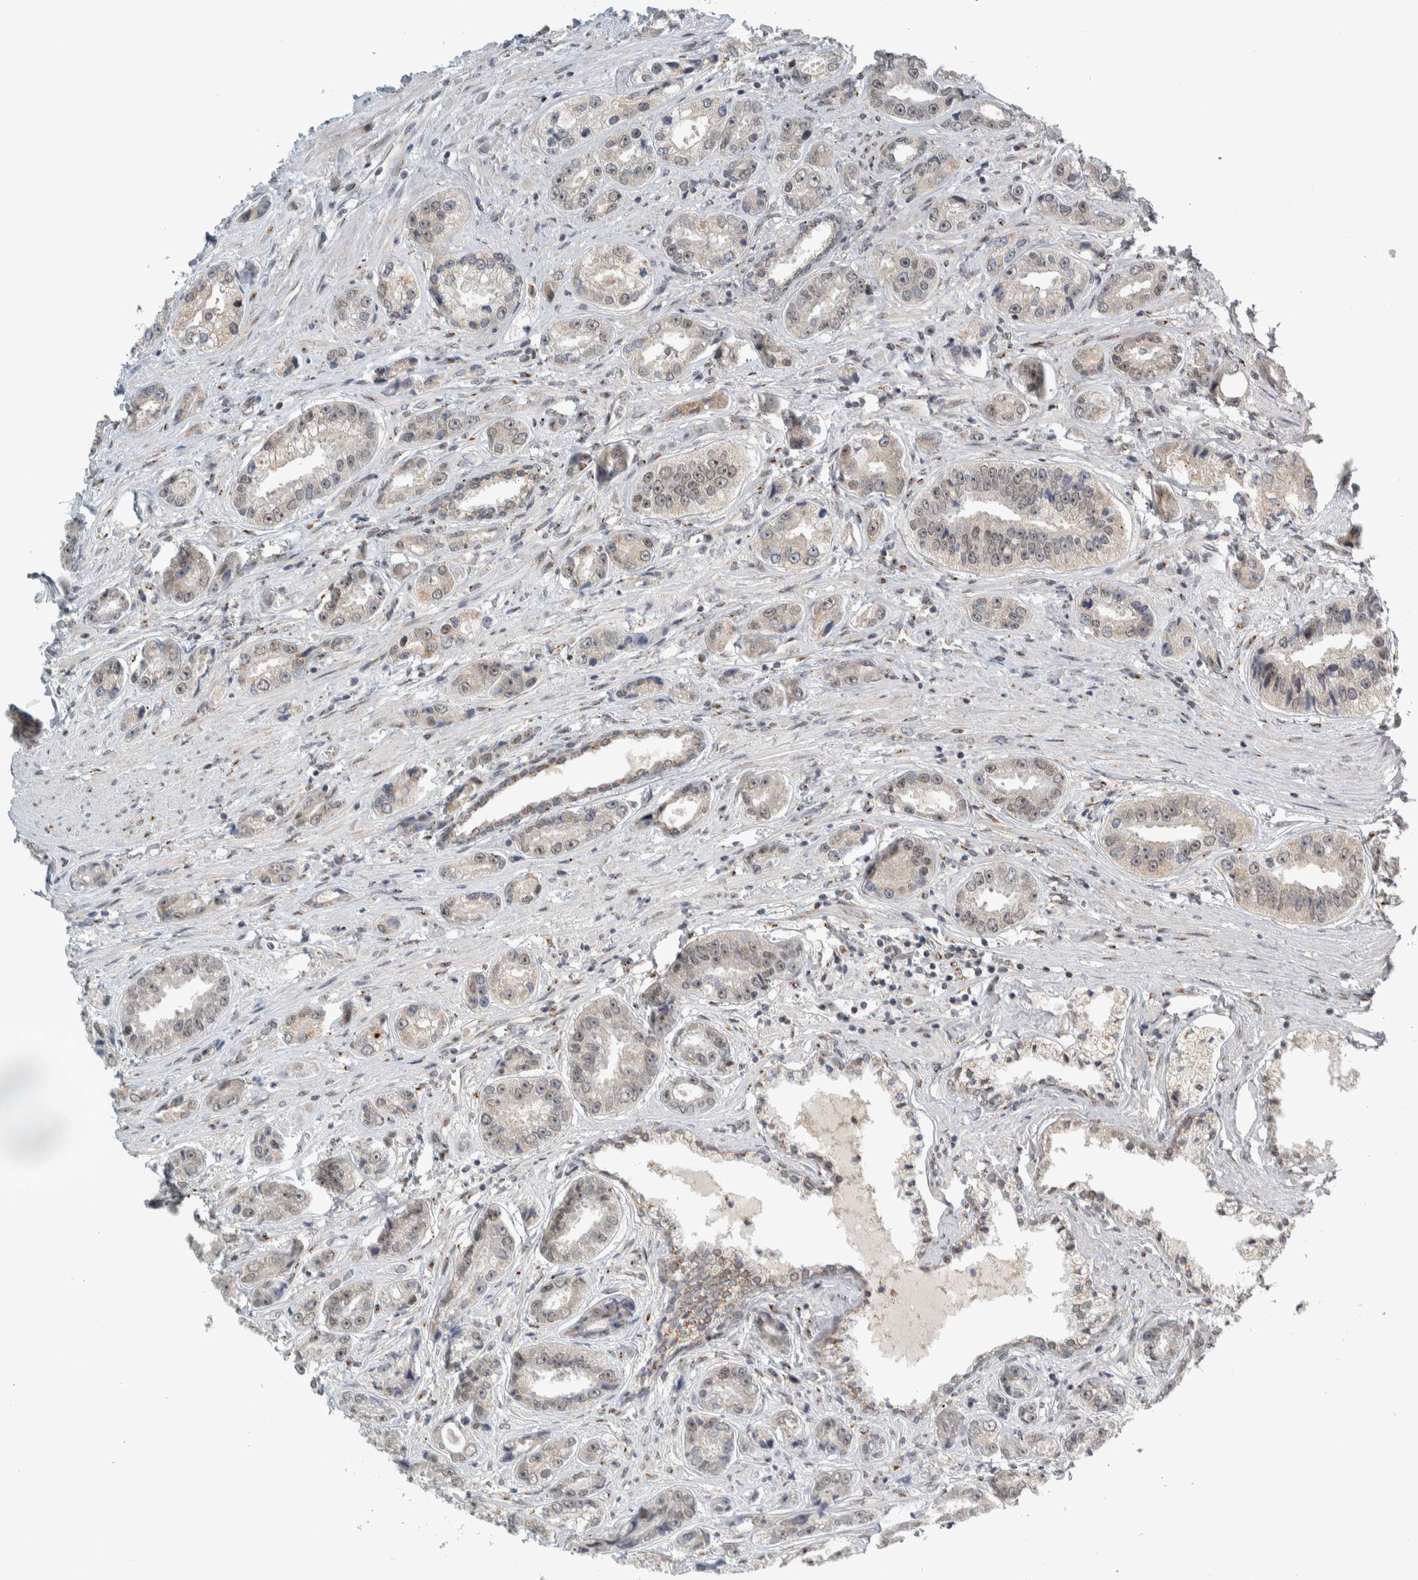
{"staining": {"intensity": "negative", "quantity": "none", "location": "none"}, "tissue": "prostate cancer", "cell_type": "Tumor cells", "image_type": "cancer", "snomed": [{"axis": "morphology", "description": "Adenocarcinoma, High grade"}, {"axis": "topography", "description": "Prostate"}], "caption": "This is an IHC micrograph of human prostate cancer (adenocarcinoma (high-grade)). There is no positivity in tumor cells.", "gene": "ZMYND8", "patient": {"sex": "male", "age": 61}}